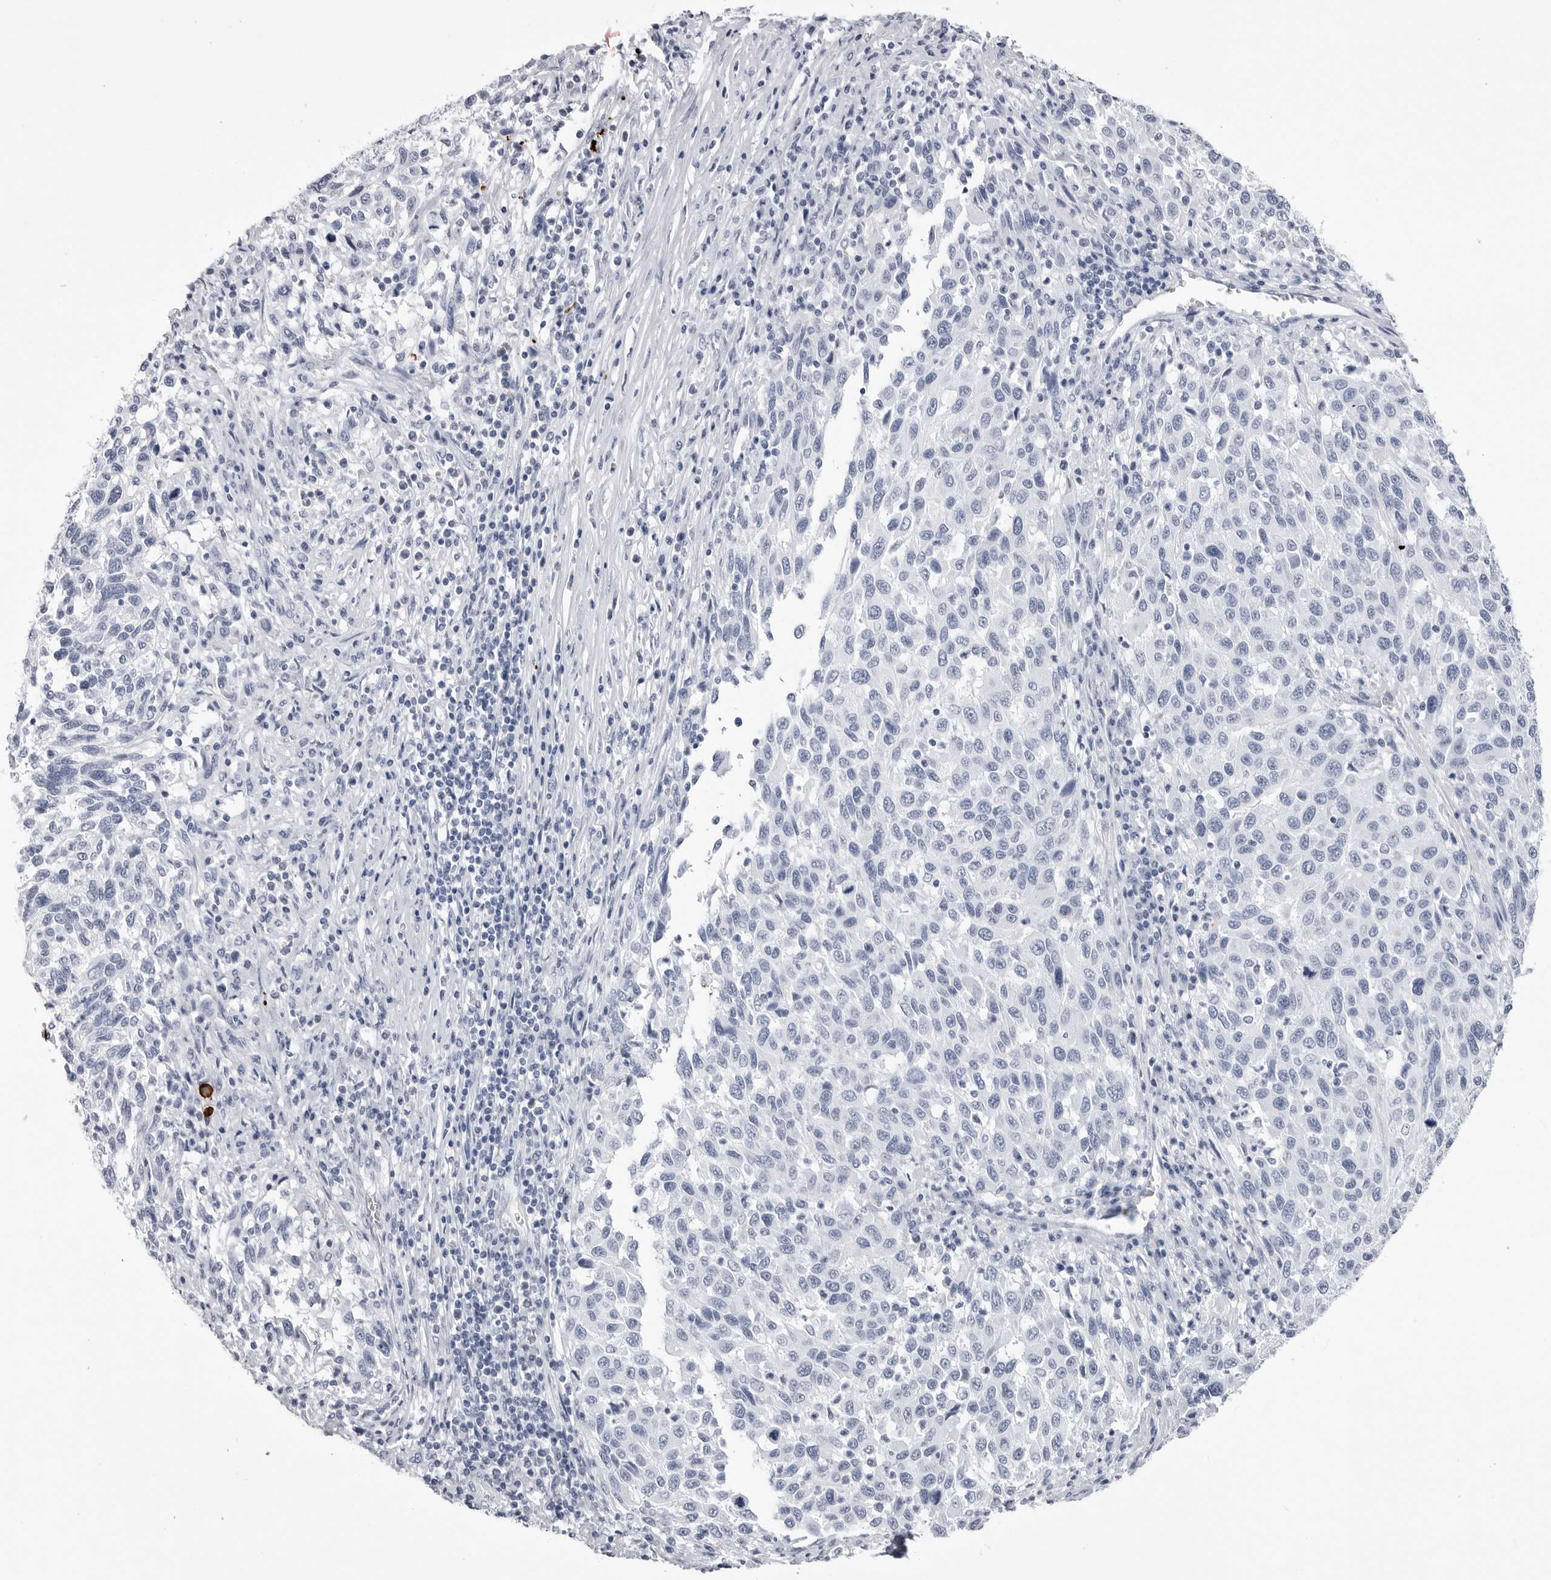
{"staining": {"intensity": "negative", "quantity": "none", "location": "none"}, "tissue": "melanoma", "cell_type": "Tumor cells", "image_type": "cancer", "snomed": [{"axis": "morphology", "description": "Malignant melanoma, Metastatic site"}, {"axis": "topography", "description": "Lymph node"}], "caption": "High power microscopy micrograph of an immunohistochemistry photomicrograph of malignant melanoma (metastatic site), revealing no significant staining in tumor cells.", "gene": "COL26A1", "patient": {"sex": "male", "age": 61}}